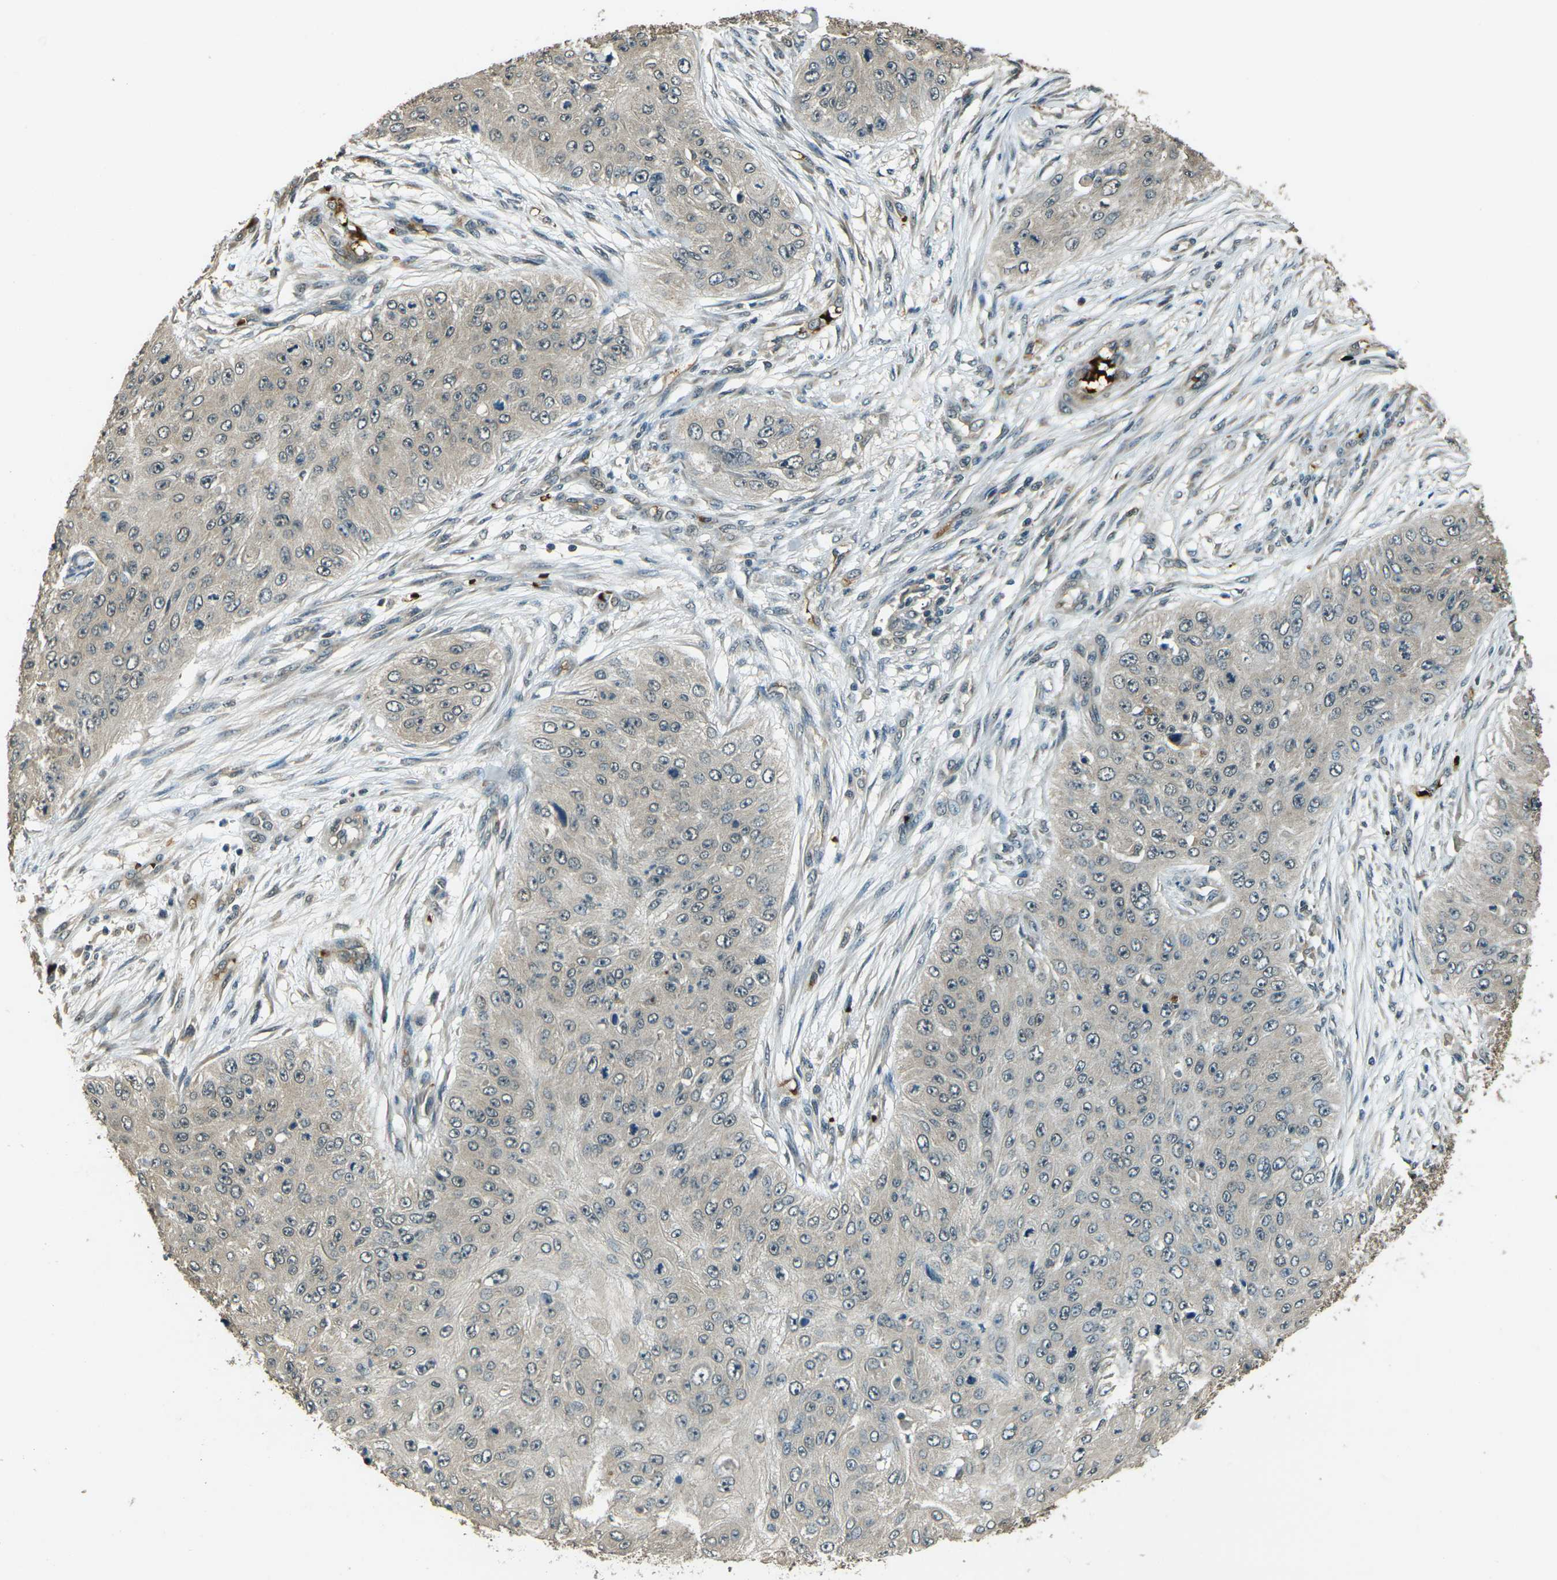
{"staining": {"intensity": "weak", "quantity": "25%-75%", "location": "cytoplasmic/membranous"}, "tissue": "skin cancer", "cell_type": "Tumor cells", "image_type": "cancer", "snomed": [{"axis": "morphology", "description": "Squamous cell carcinoma, NOS"}, {"axis": "topography", "description": "Skin"}], "caption": "Skin squamous cell carcinoma stained with DAB immunohistochemistry (IHC) demonstrates low levels of weak cytoplasmic/membranous staining in approximately 25%-75% of tumor cells. The protein of interest is stained brown, and the nuclei are stained in blue (DAB IHC with brightfield microscopy, high magnification).", "gene": "TOR1A", "patient": {"sex": "female", "age": 80}}